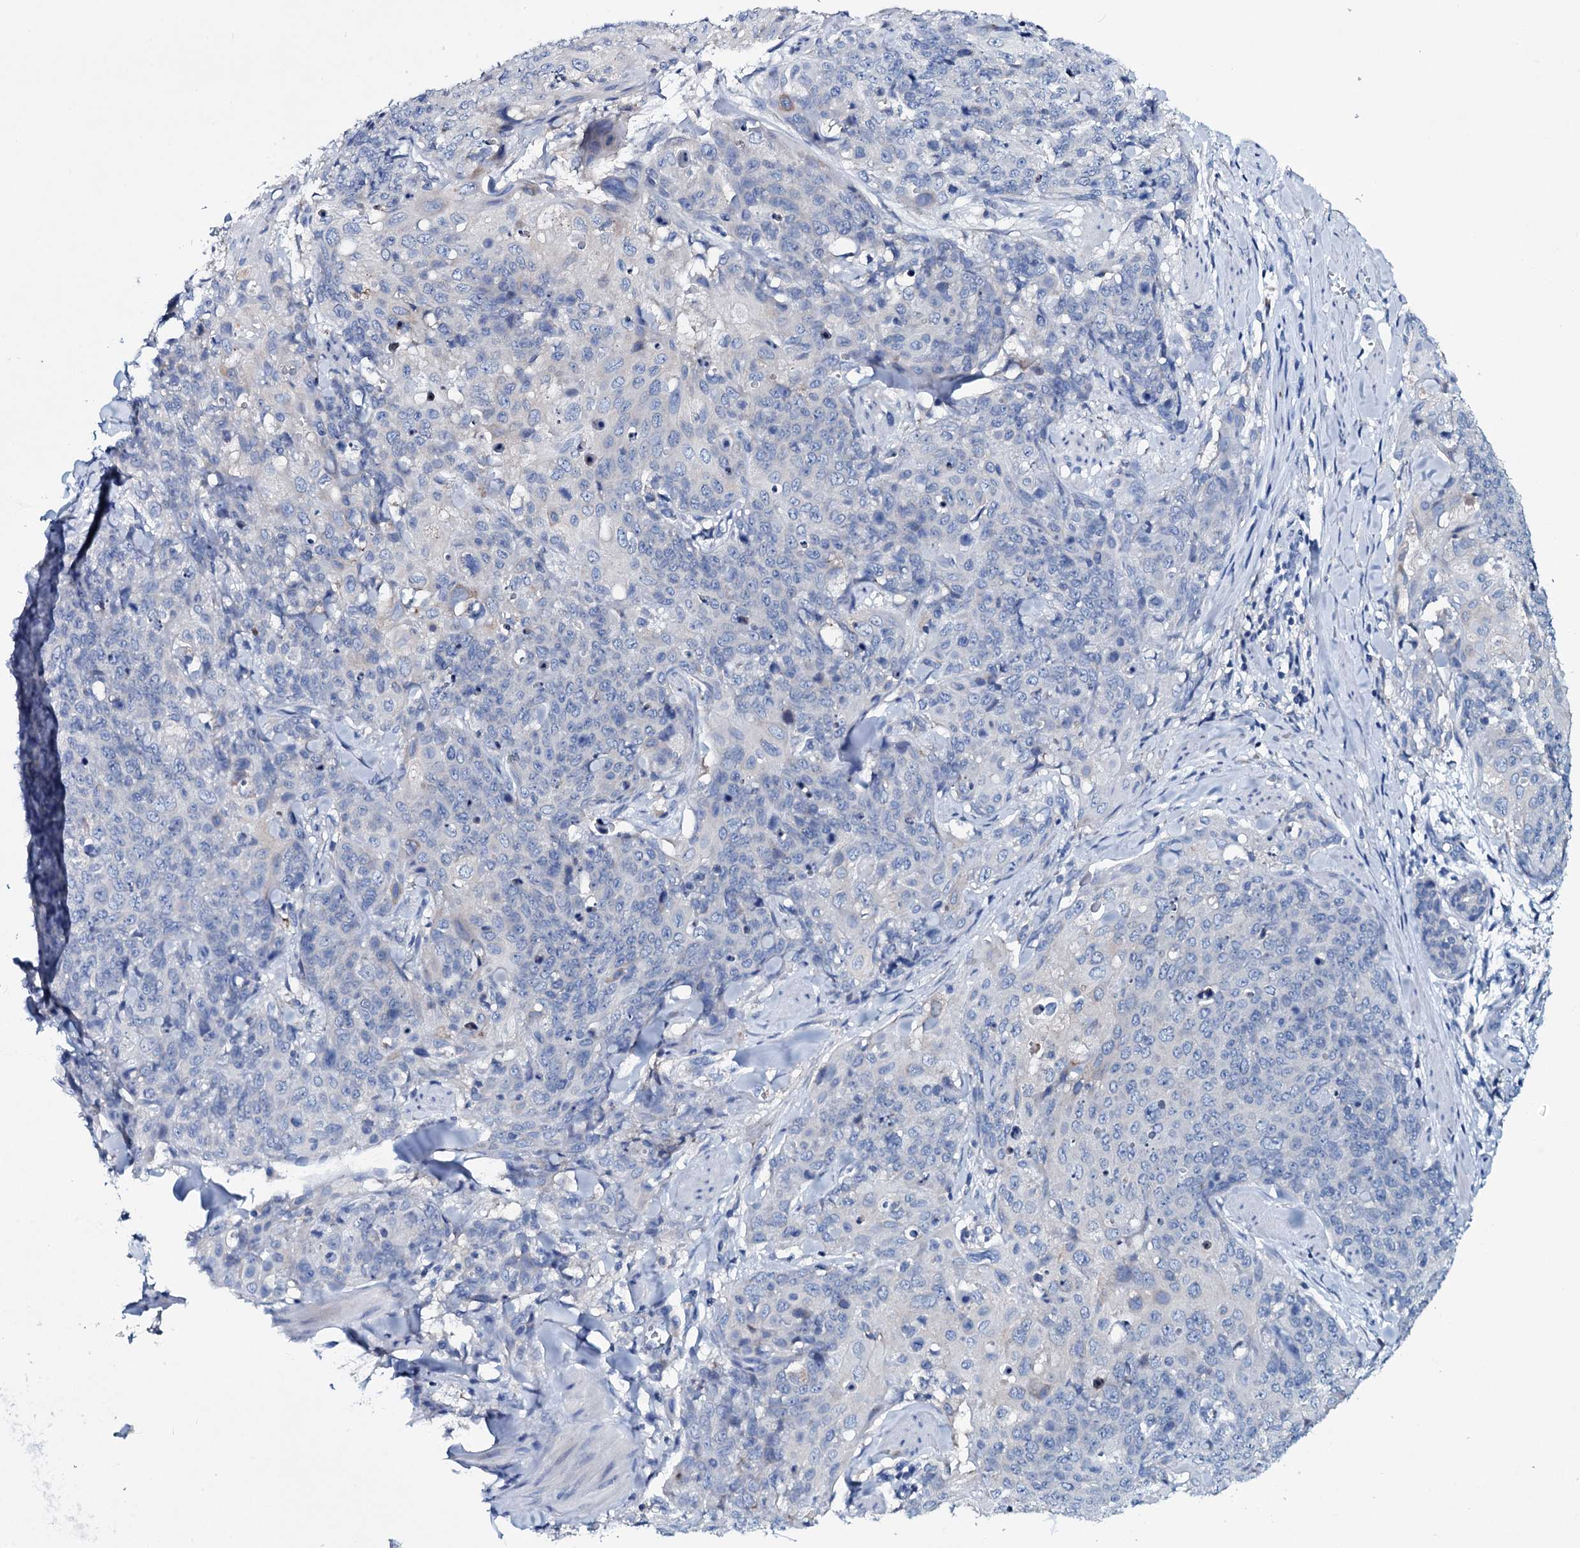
{"staining": {"intensity": "negative", "quantity": "none", "location": "none"}, "tissue": "skin cancer", "cell_type": "Tumor cells", "image_type": "cancer", "snomed": [{"axis": "morphology", "description": "Squamous cell carcinoma, NOS"}, {"axis": "topography", "description": "Skin"}, {"axis": "topography", "description": "Vulva"}], "caption": "Skin cancer was stained to show a protein in brown. There is no significant expression in tumor cells.", "gene": "TPGS2", "patient": {"sex": "female", "age": 85}}